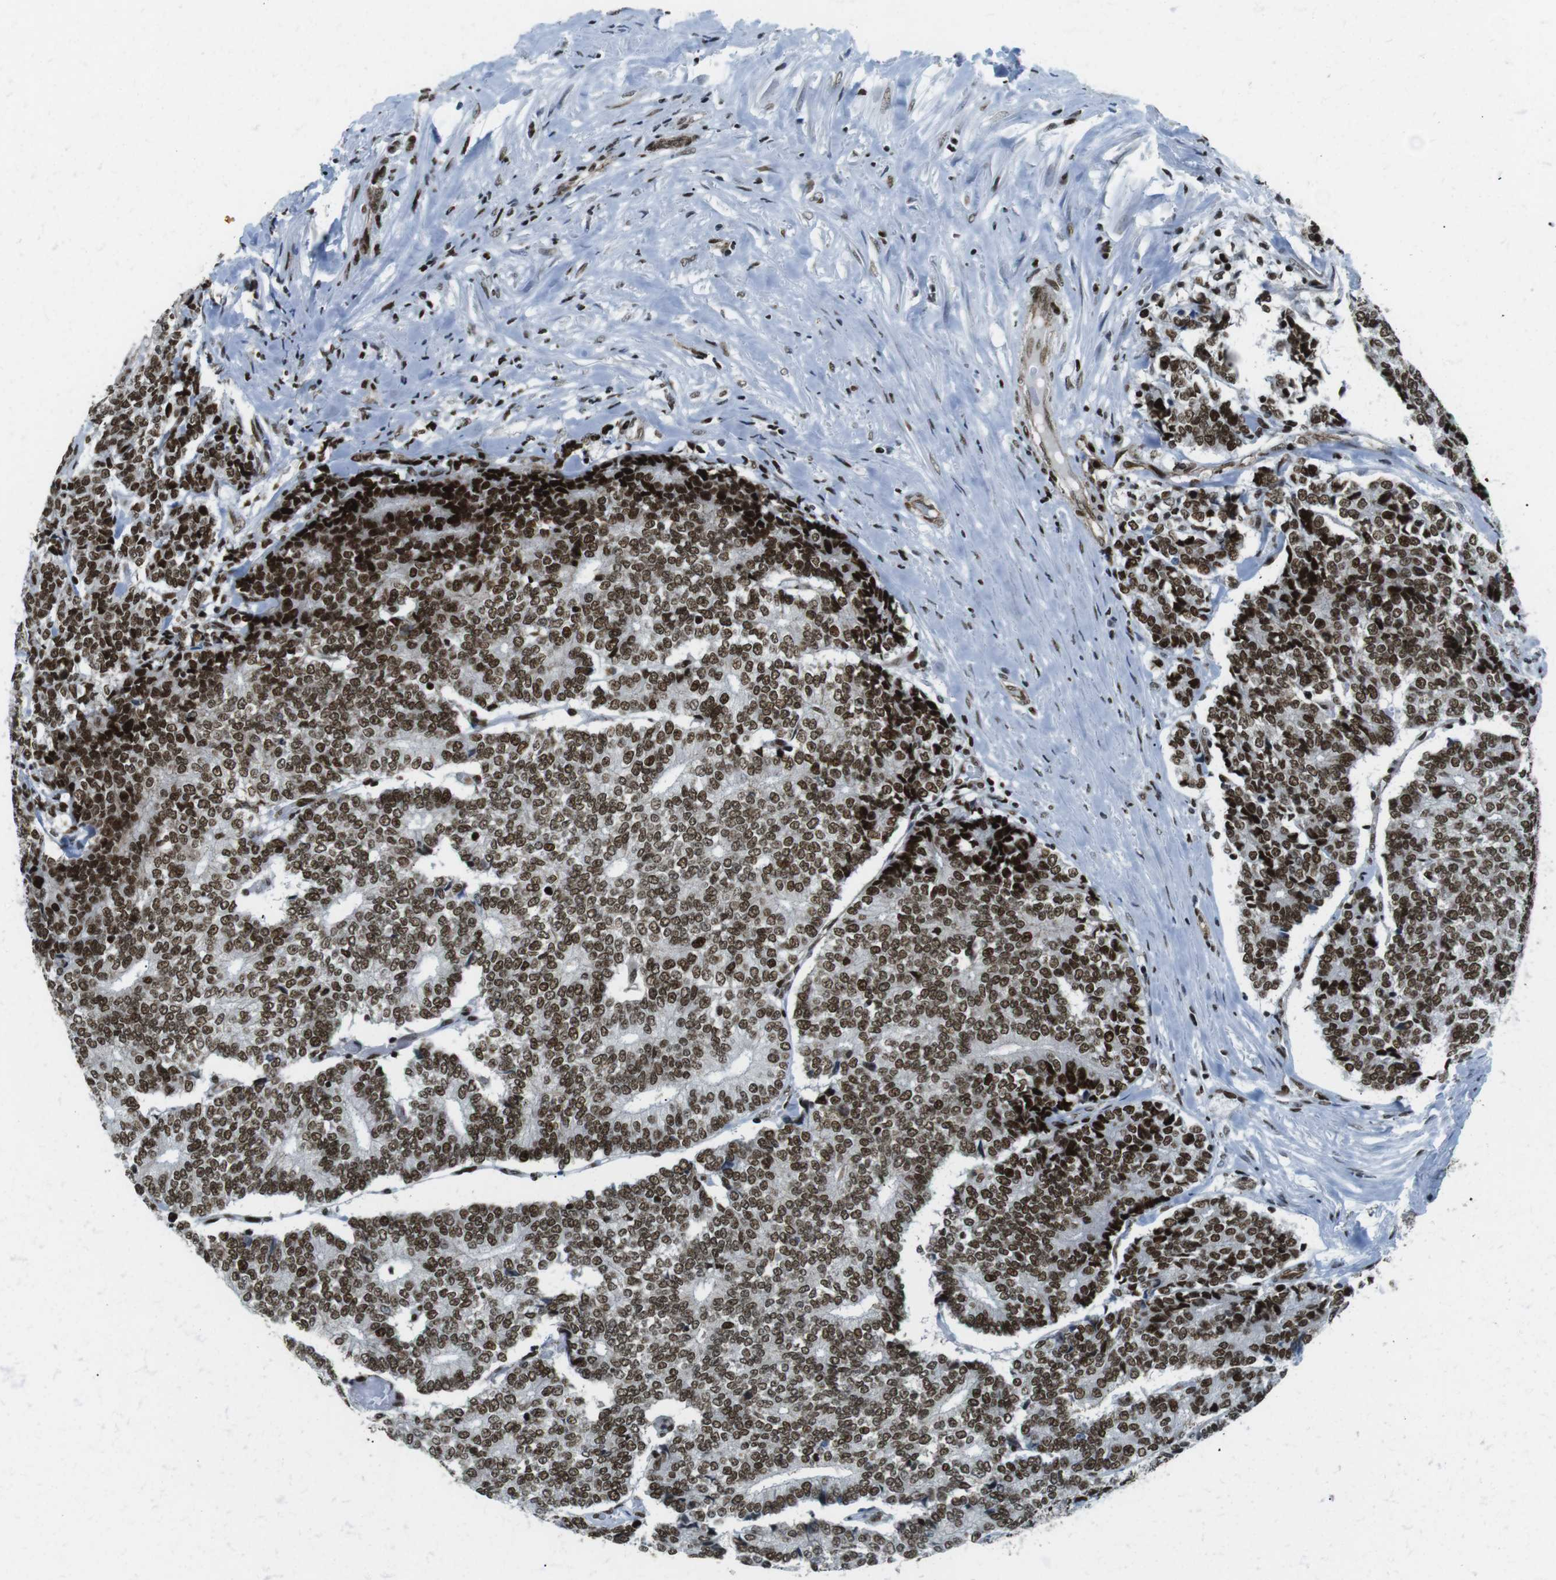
{"staining": {"intensity": "strong", "quantity": ">75%", "location": "nuclear"}, "tissue": "prostate cancer", "cell_type": "Tumor cells", "image_type": "cancer", "snomed": [{"axis": "morphology", "description": "Normal tissue, NOS"}, {"axis": "morphology", "description": "Adenocarcinoma, High grade"}, {"axis": "topography", "description": "Prostate"}, {"axis": "topography", "description": "Seminal veicle"}], "caption": "A brown stain labels strong nuclear expression of a protein in prostate high-grade adenocarcinoma tumor cells. (Stains: DAB in brown, nuclei in blue, Microscopy: brightfield microscopy at high magnification).", "gene": "ARID1A", "patient": {"sex": "male", "age": 55}}